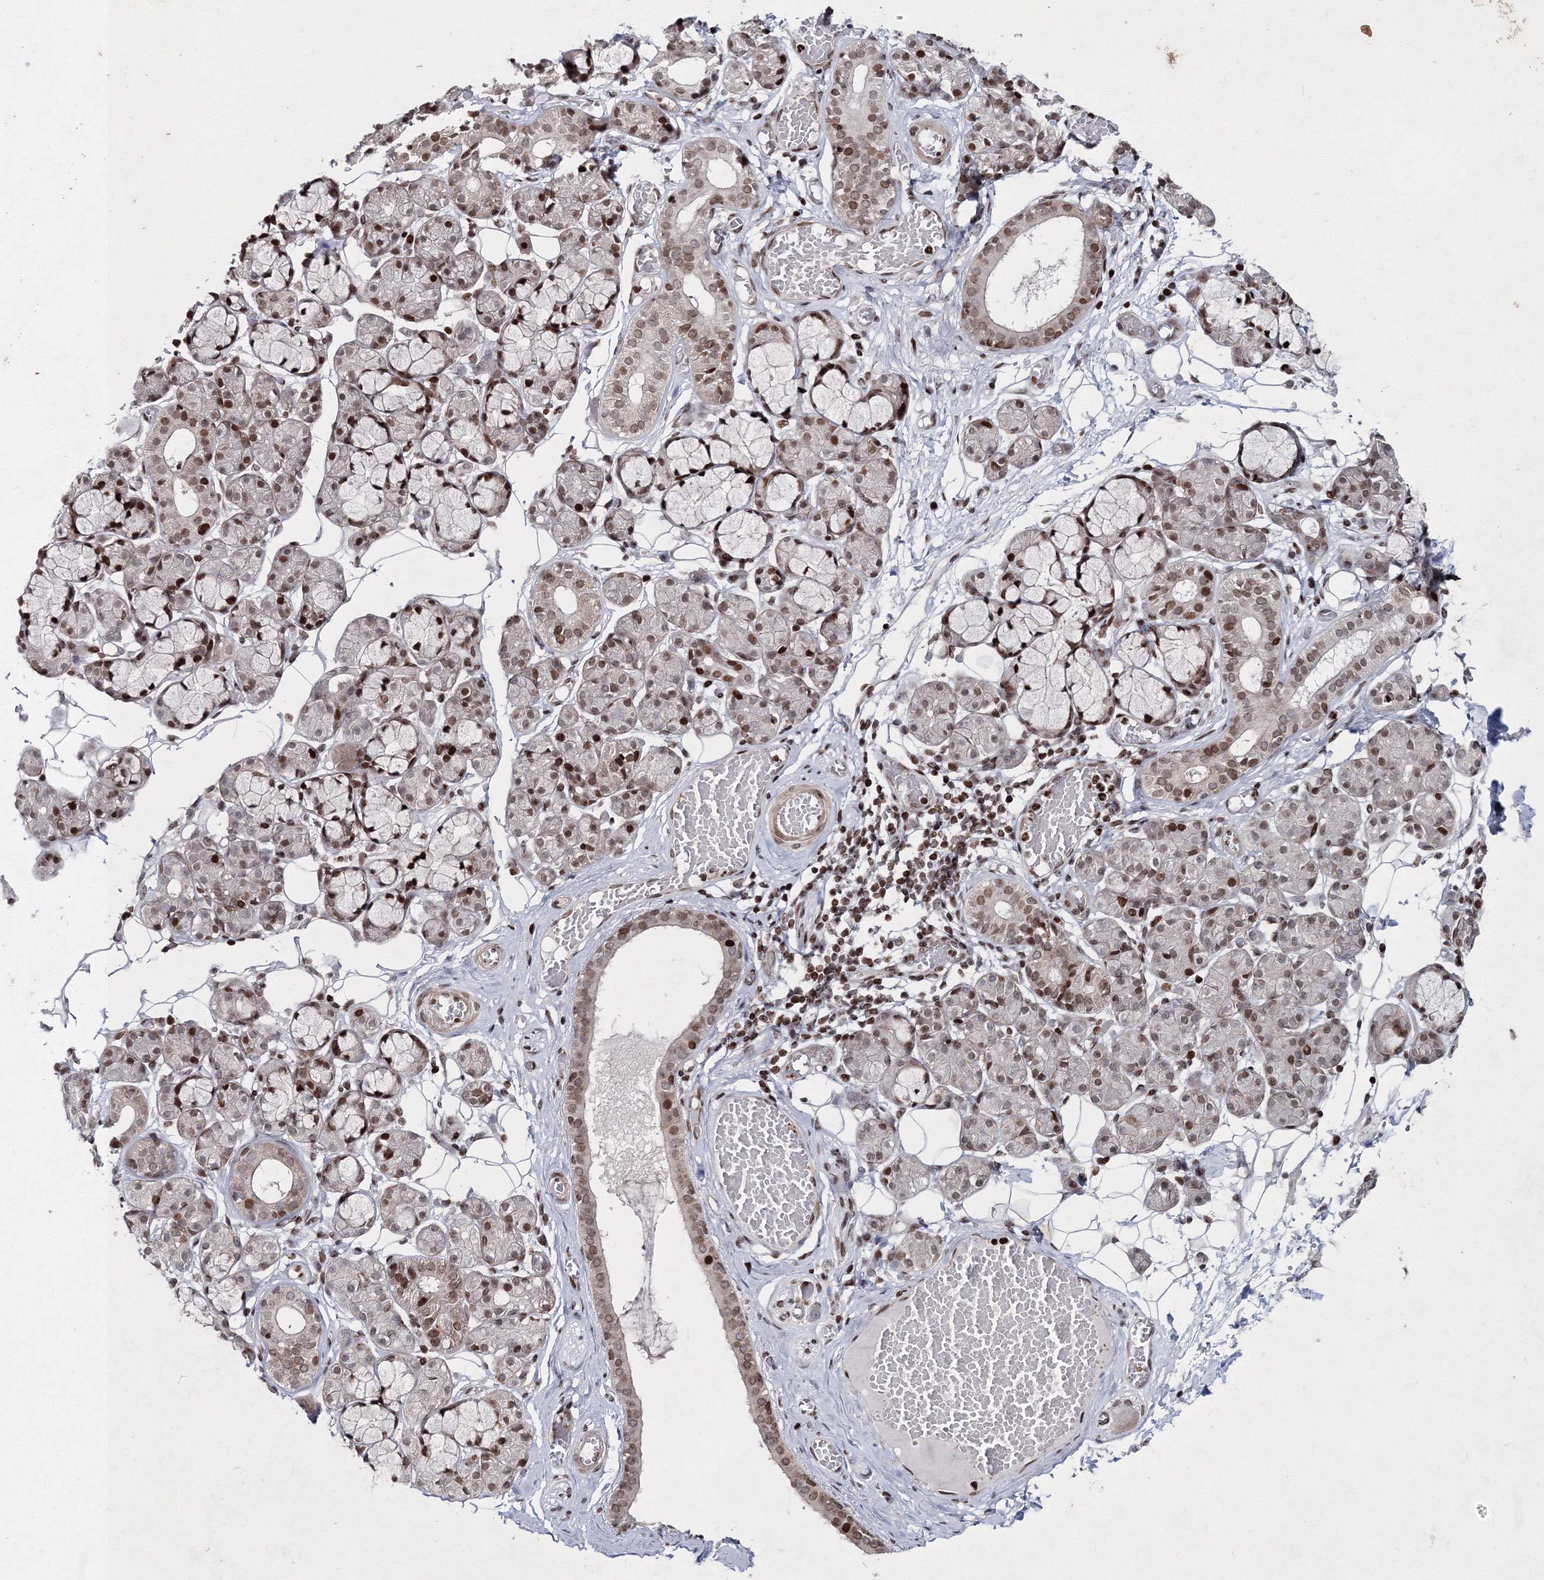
{"staining": {"intensity": "moderate", "quantity": "25%-75%", "location": "nuclear"}, "tissue": "salivary gland", "cell_type": "Glandular cells", "image_type": "normal", "snomed": [{"axis": "morphology", "description": "Normal tissue, NOS"}, {"axis": "topography", "description": "Salivary gland"}], "caption": "DAB immunohistochemical staining of unremarkable human salivary gland reveals moderate nuclear protein staining in about 25%-75% of glandular cells.", "gene": "SMIM29", "patient": {"sex": "male", "age": 63}}